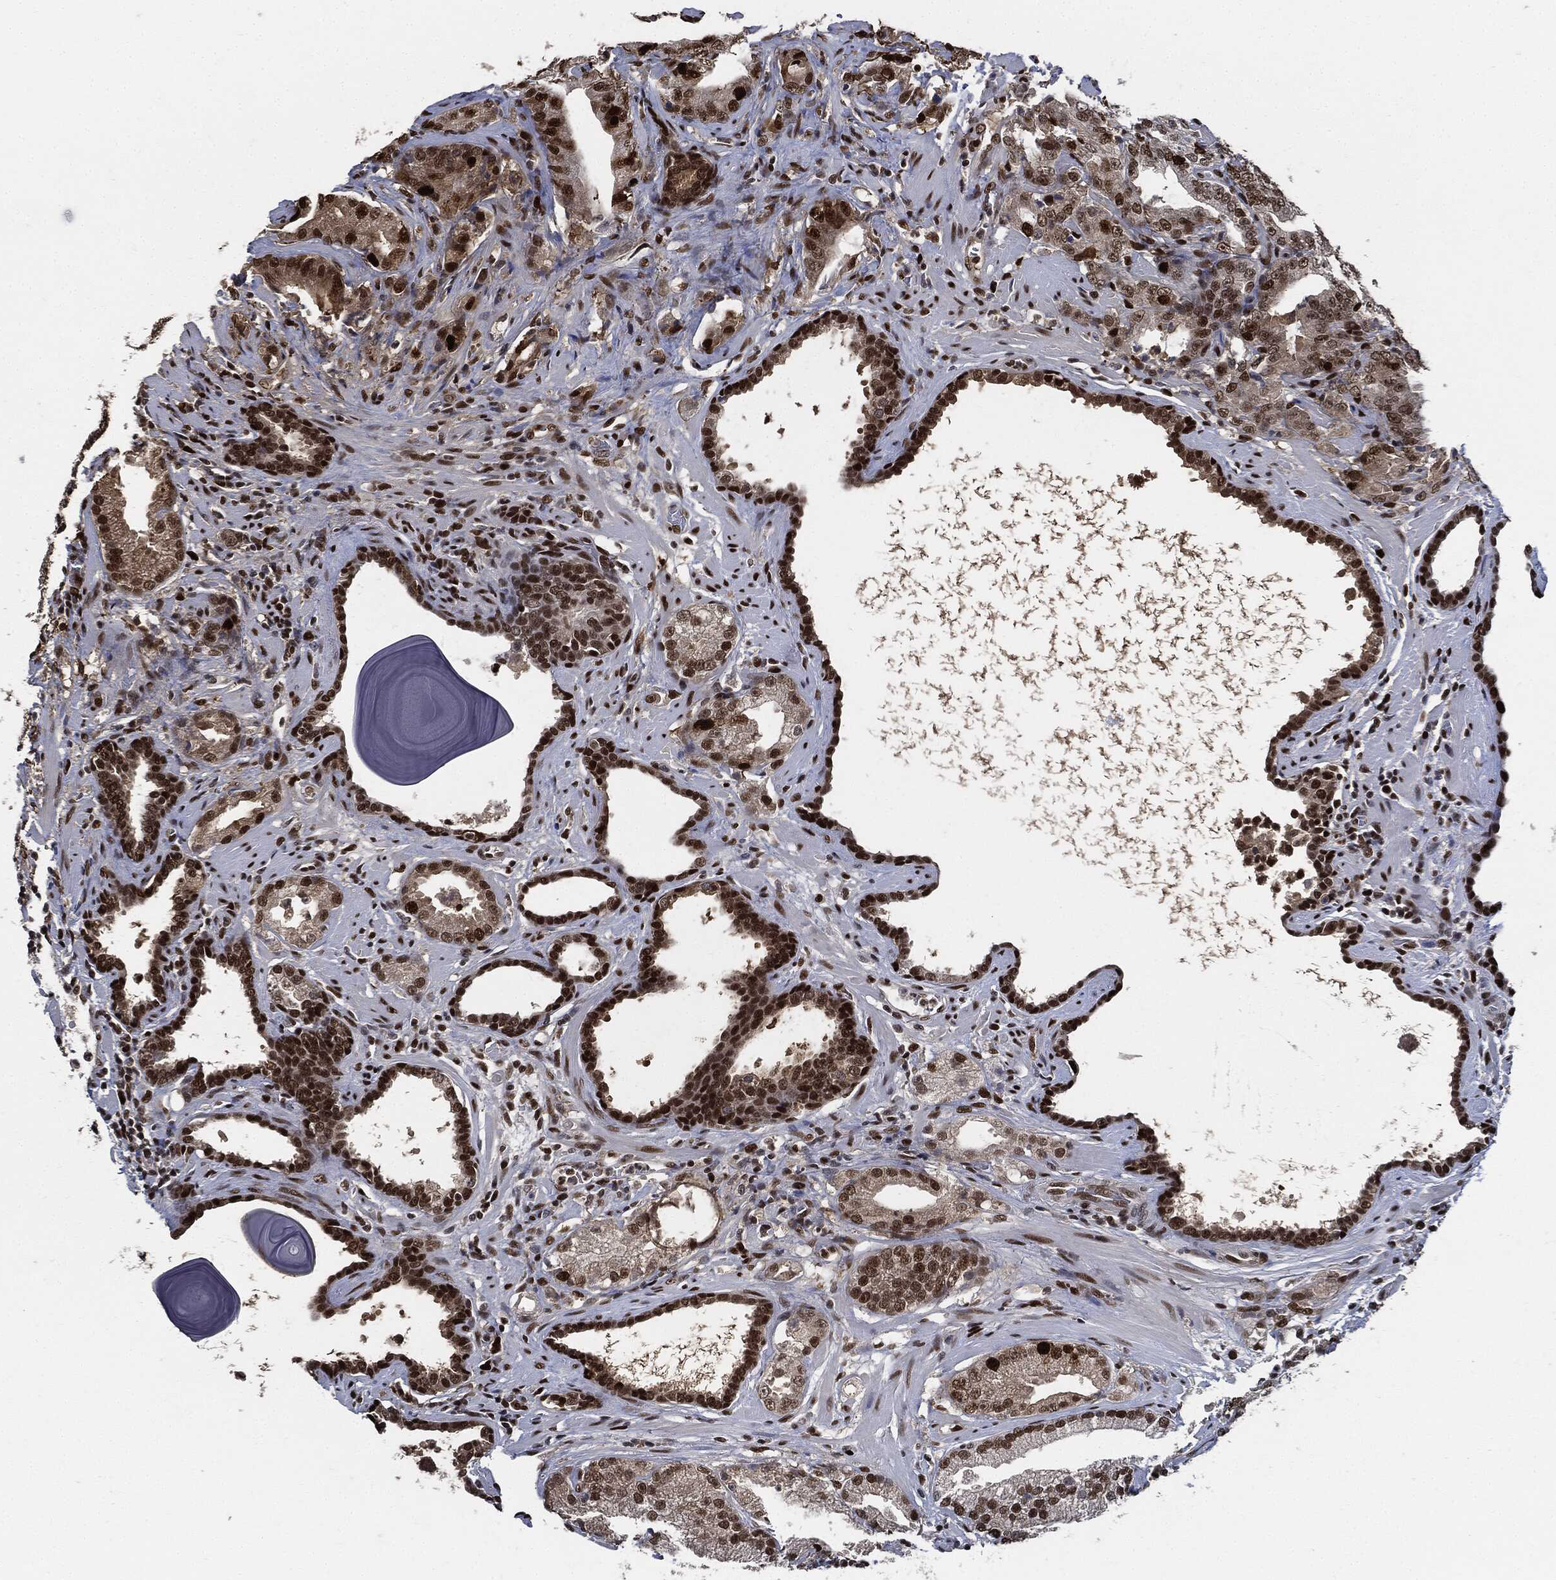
{"staining": {"intensity": "strong", "quantity": ">75%", "location": "nuclear"}, "tissue": "prostate cancer", "cell_type": "Tumor cells", "image_type": "cancer", "snomed": [{"axis": "morphology", "description": "Adenocarcinoma, Low grade"}, {"axis": "topography", "description": "Prostate"}], "caption": "Strong nuclear positivity is present in about >75% of tumor cells in low-grade adenocarcinoma (prostate).", "gene": "PCNA", "patient": {"sex": "male", "age": 62}}